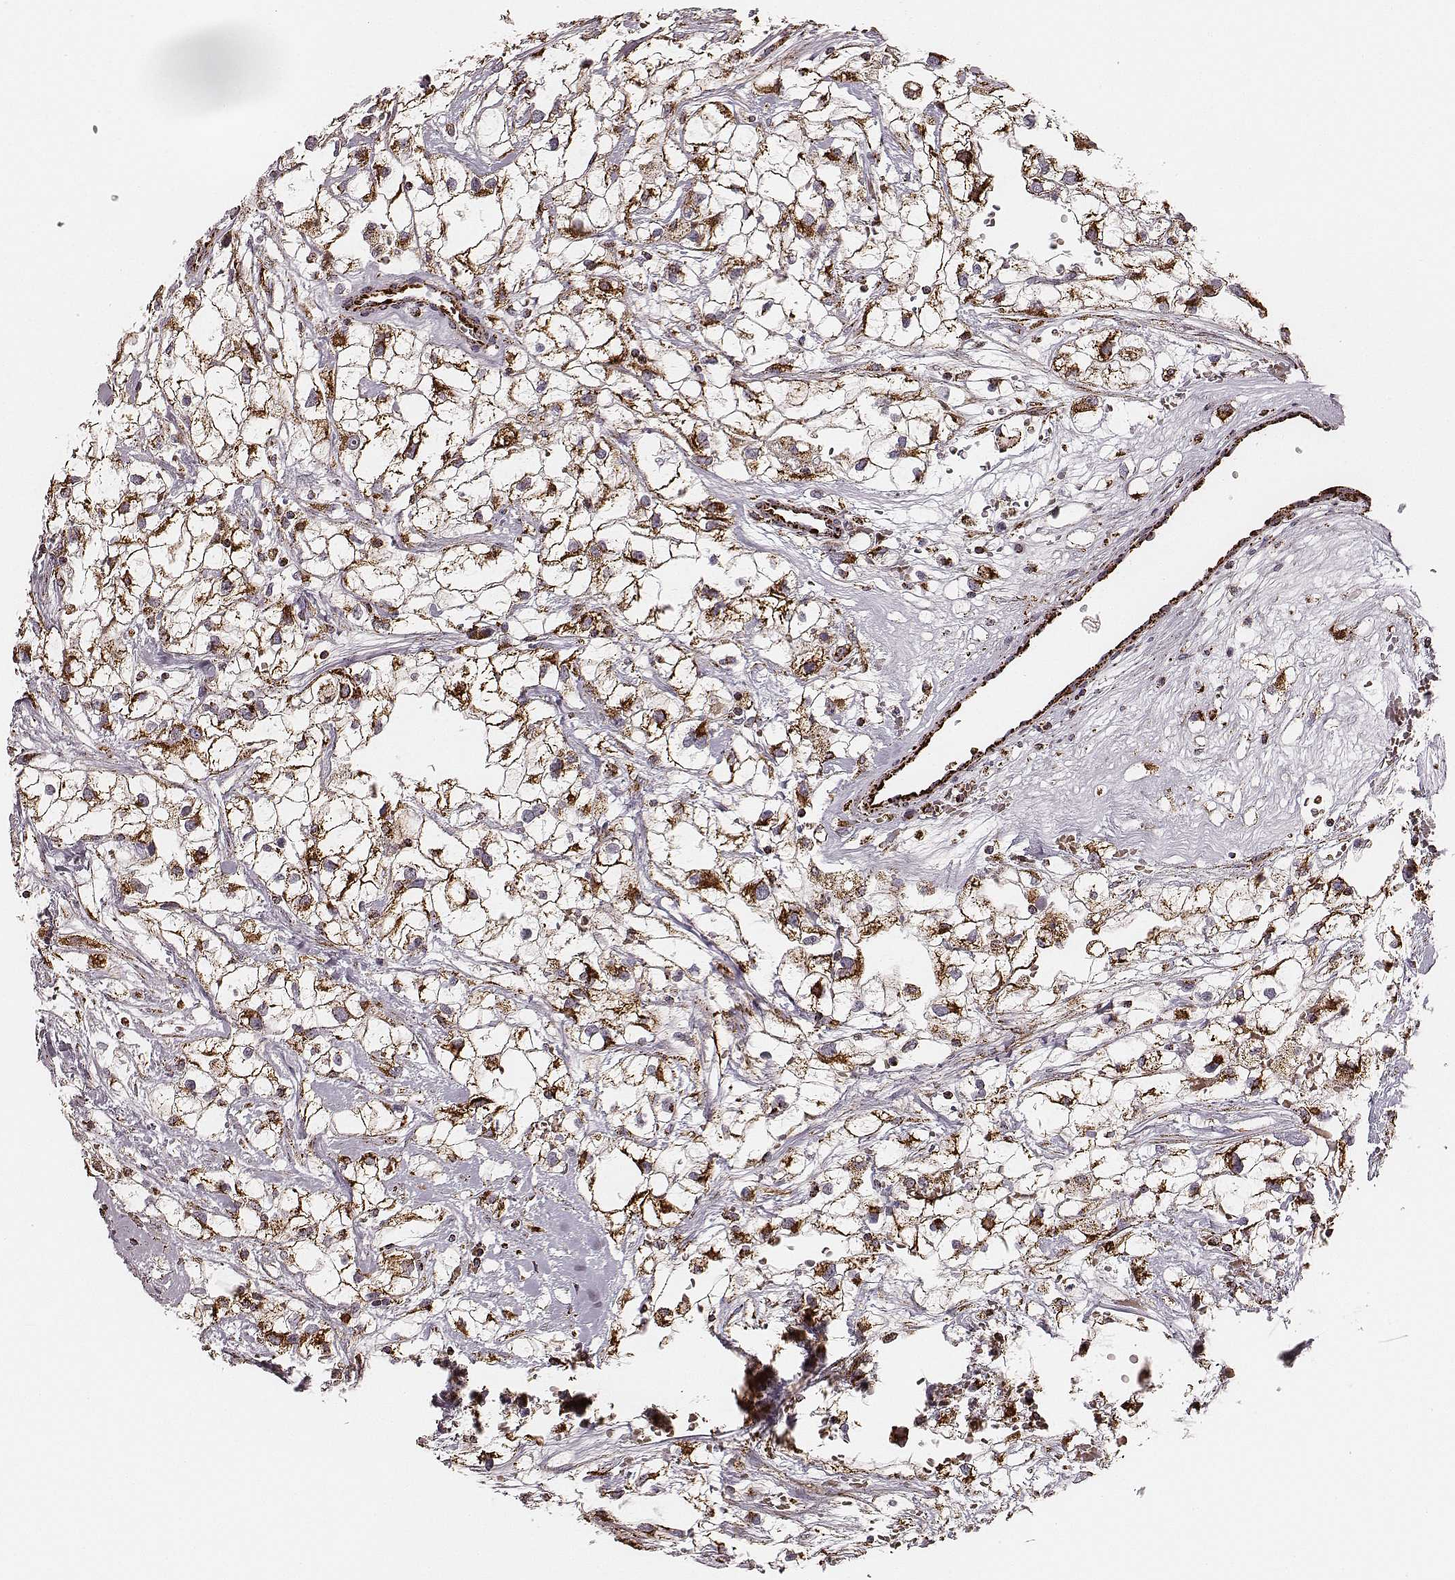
{"staining": {"intensity": "strong", "quantity": ">75%", "location": "cytoplasmic/membranous"}, "tissue": "renal cancer", "cell_type": "Tumor cells", "image_type": "cancer", "snomed": [{"axis": "morphology", "description": "Adenocarcinoma, NOS"}, {"axis": "topography", "description": "Kidney"}], "caption": "Protein expression analysis of human renal cancer (adenocarcinoma) reveals strong cytoplasmic/membranous expression in about >75% of tumor cells.", "gene": "TUFM", "patient": {"sex": "male", "age": 59}}